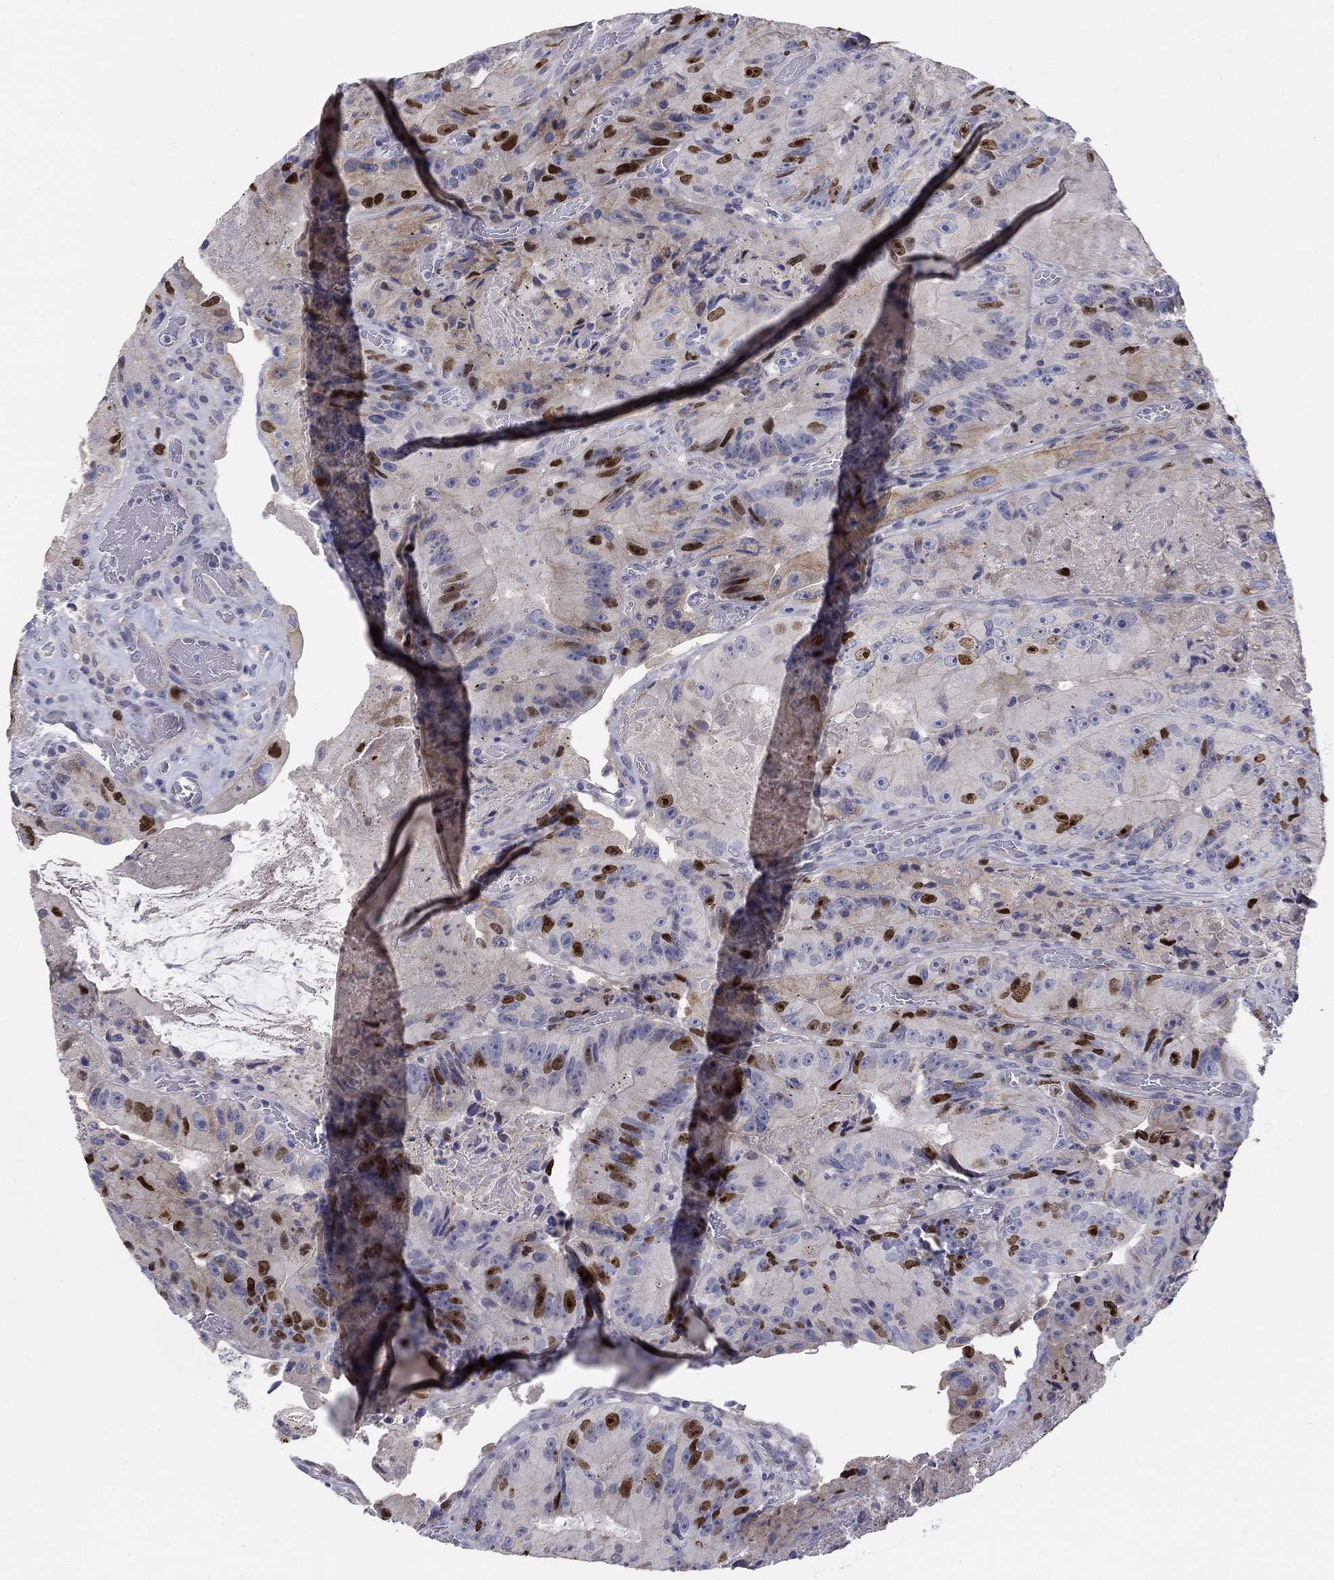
{"staining": {"intensity": "strong", "quantity": "<25%", "location": "nuclear"}, "tissue": "colorectal cancer", "cell_type": "Tumor cells", "image_type": "cancer", "snomed": [{"axis": "morphology", "description": "Adenocarcinoma, NOS"}, {"axis": "topography", "description": "Colon"}], "caption": "Tumor cells reveal medium levels of strong nuclear expression in about <25% of cells in colorectal adenocarcinoma.", "gene": "PRC1", "patient": {"sex": "female", "age": 86}}